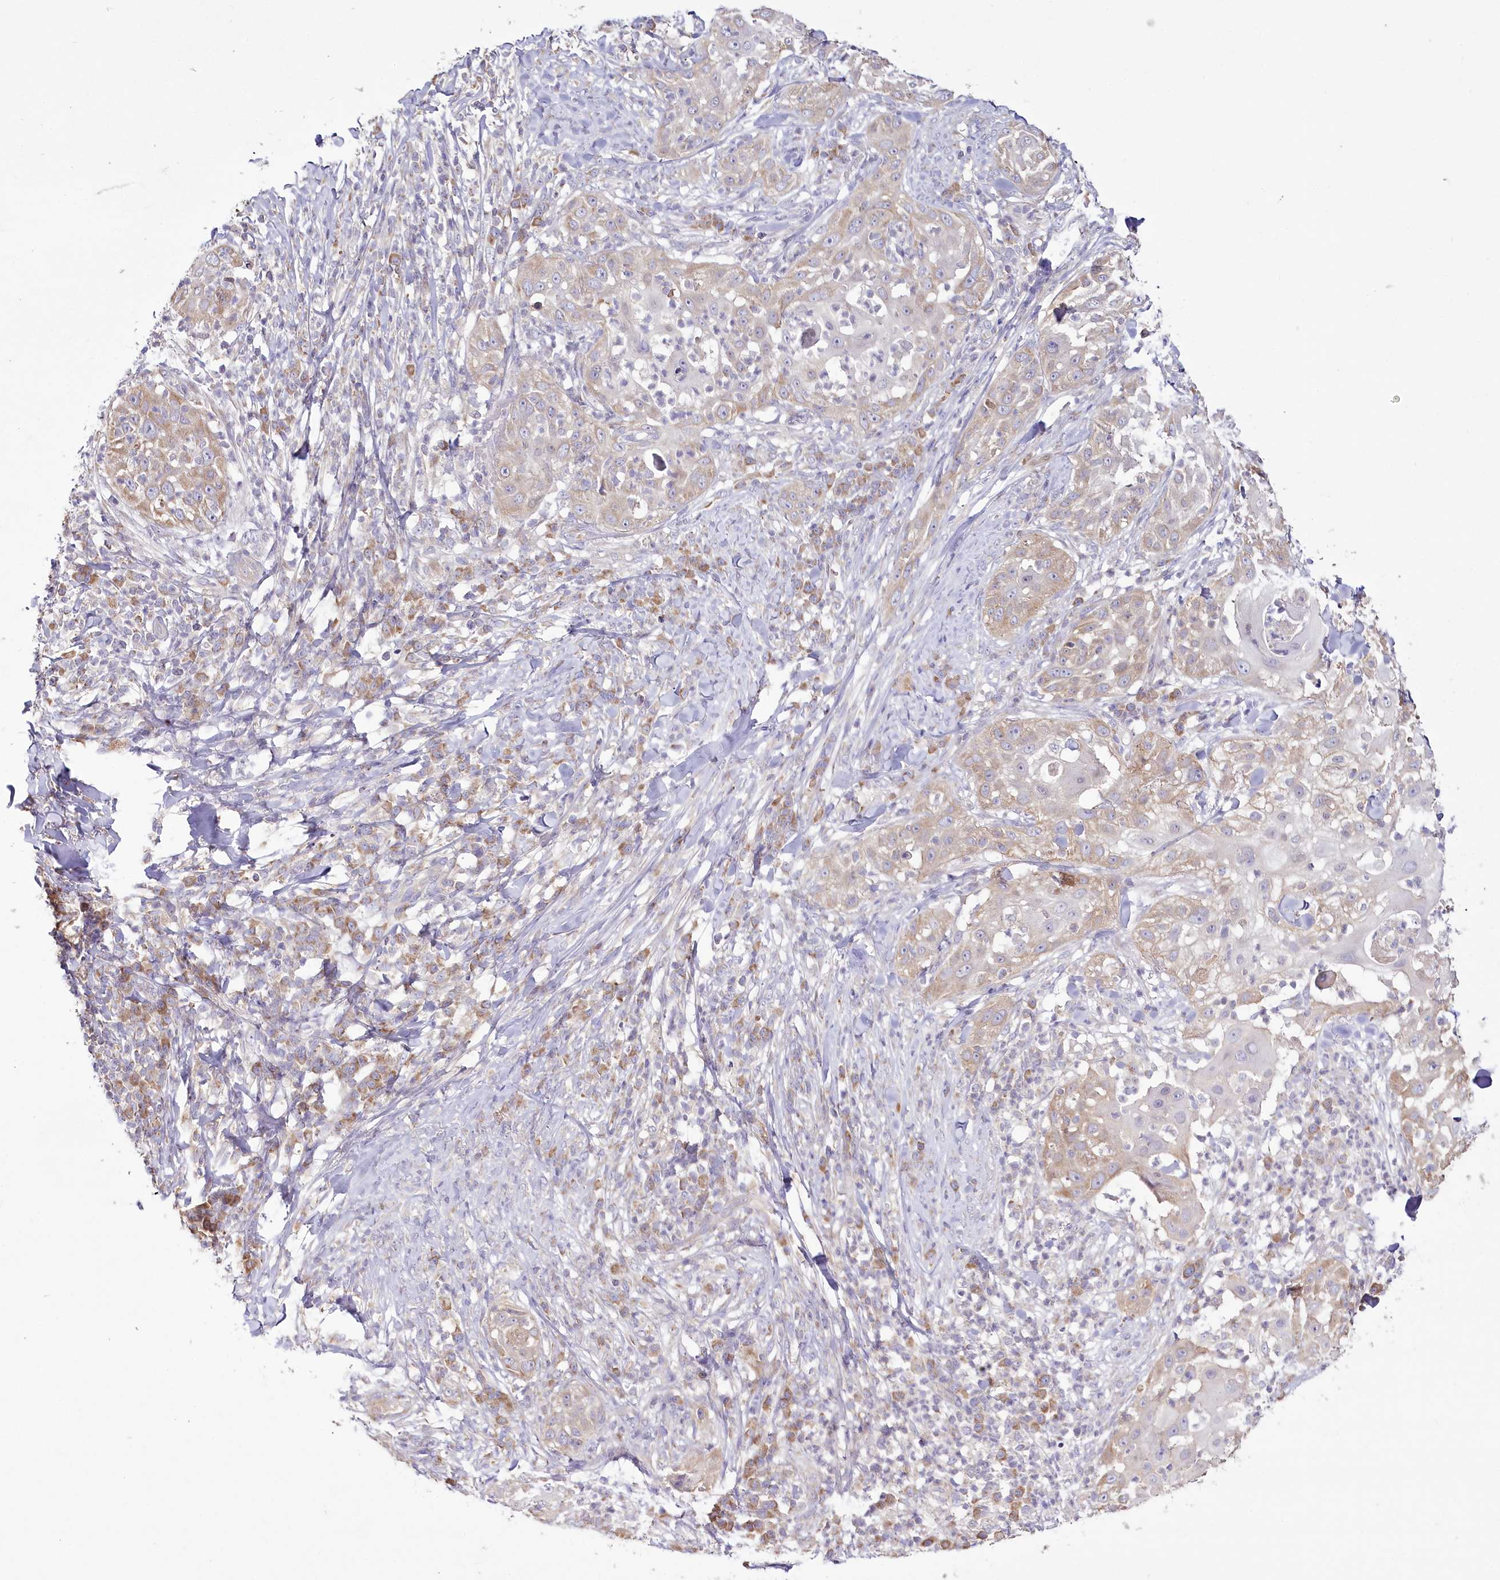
{"staining": {"intensity": "weak", "quantity": "25%-75%", "location": "cytoplasmic/membranous"}, "tissue": "skin cancer", "cell_type": "Tumor cells", "image_type": "cancer", "snomed": [{"axis": "morphology", "description": "Squamous cell carcinoma, NOS"}, {"axis": "topography", "description": "Skin"}], "caption": "The micrograph displays immunohistochemical staining of squamous cell carcinoma (skin). There is weak cytoplasmic/membranous expression is identified in approximately 25%-75% of tumor cells. The staining was performed using DAB (3,3'-diaminobenzidine) to visualize the protein expression in brown, while the nuclei were stained in blue with hematoxylin (Magnification: 20x).", "gene": "ACOX2", "patient": {"sex": "female", "age": 44}}